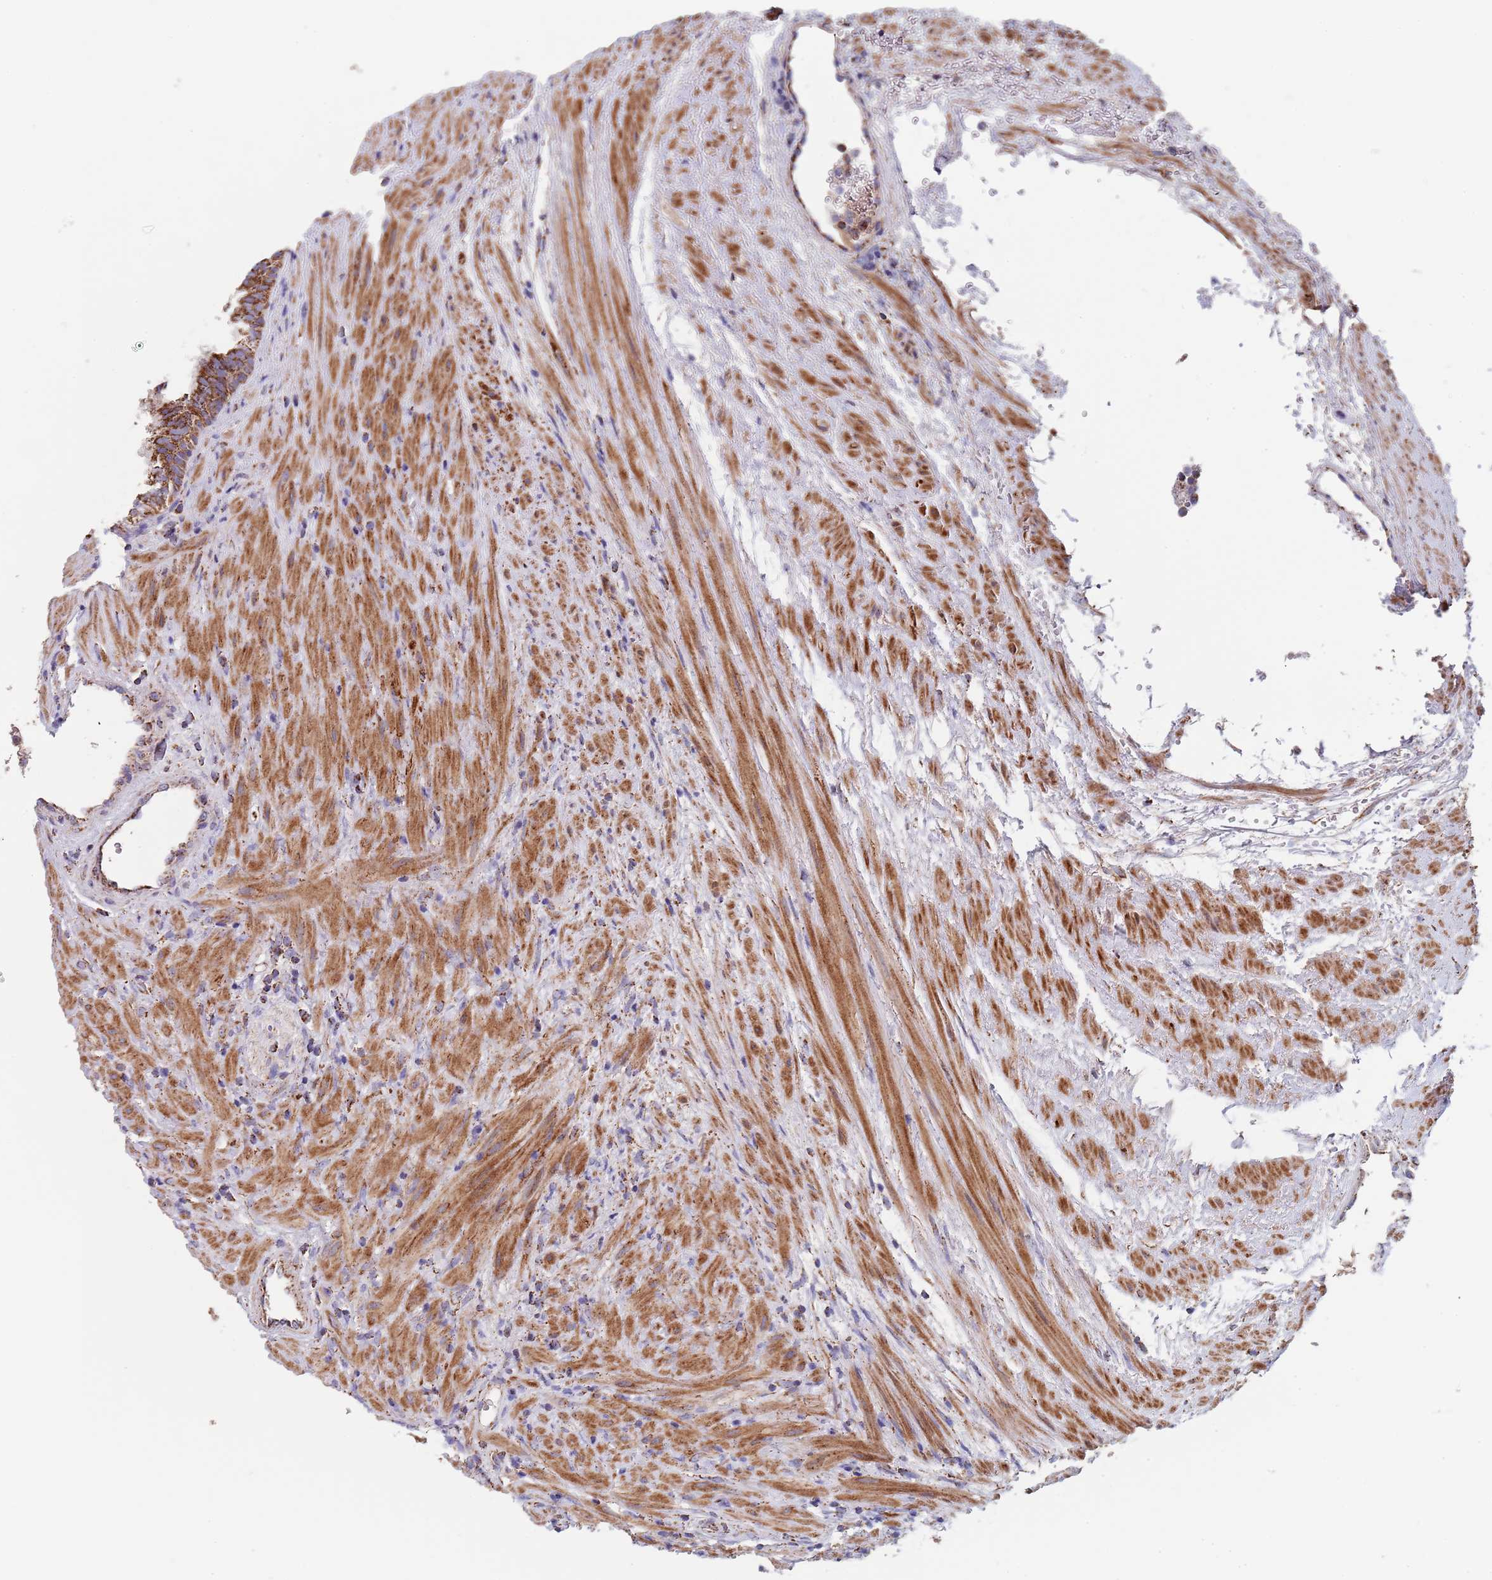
{"staining": {"intensity": "strong", "quantity": ">75%", "location": "cytoplasmic/membranous"}, "tissue": "prostate", "cell_type": "Glandular cells", "image_type": "normal", "snomed": [{"axis": "morphology", "description": "Normal tissue, NOS"}, {"axis": "topography", "description": "Prostate"}], "caption": "IHC staining of normal prostate, which exhibits high levels of strong cytoplasmic/membranous expression in about >75% of glandular cells indicating strong cytoplasmic/membranous protein expression. The staining was performed using DAB (3,3'-diaminobenzidine) (brown) for protein detection and nuclei were counterstained in hematoxylin (blue).", "gene": "PGP", "patient": {"sex": "male", "age": 76}}